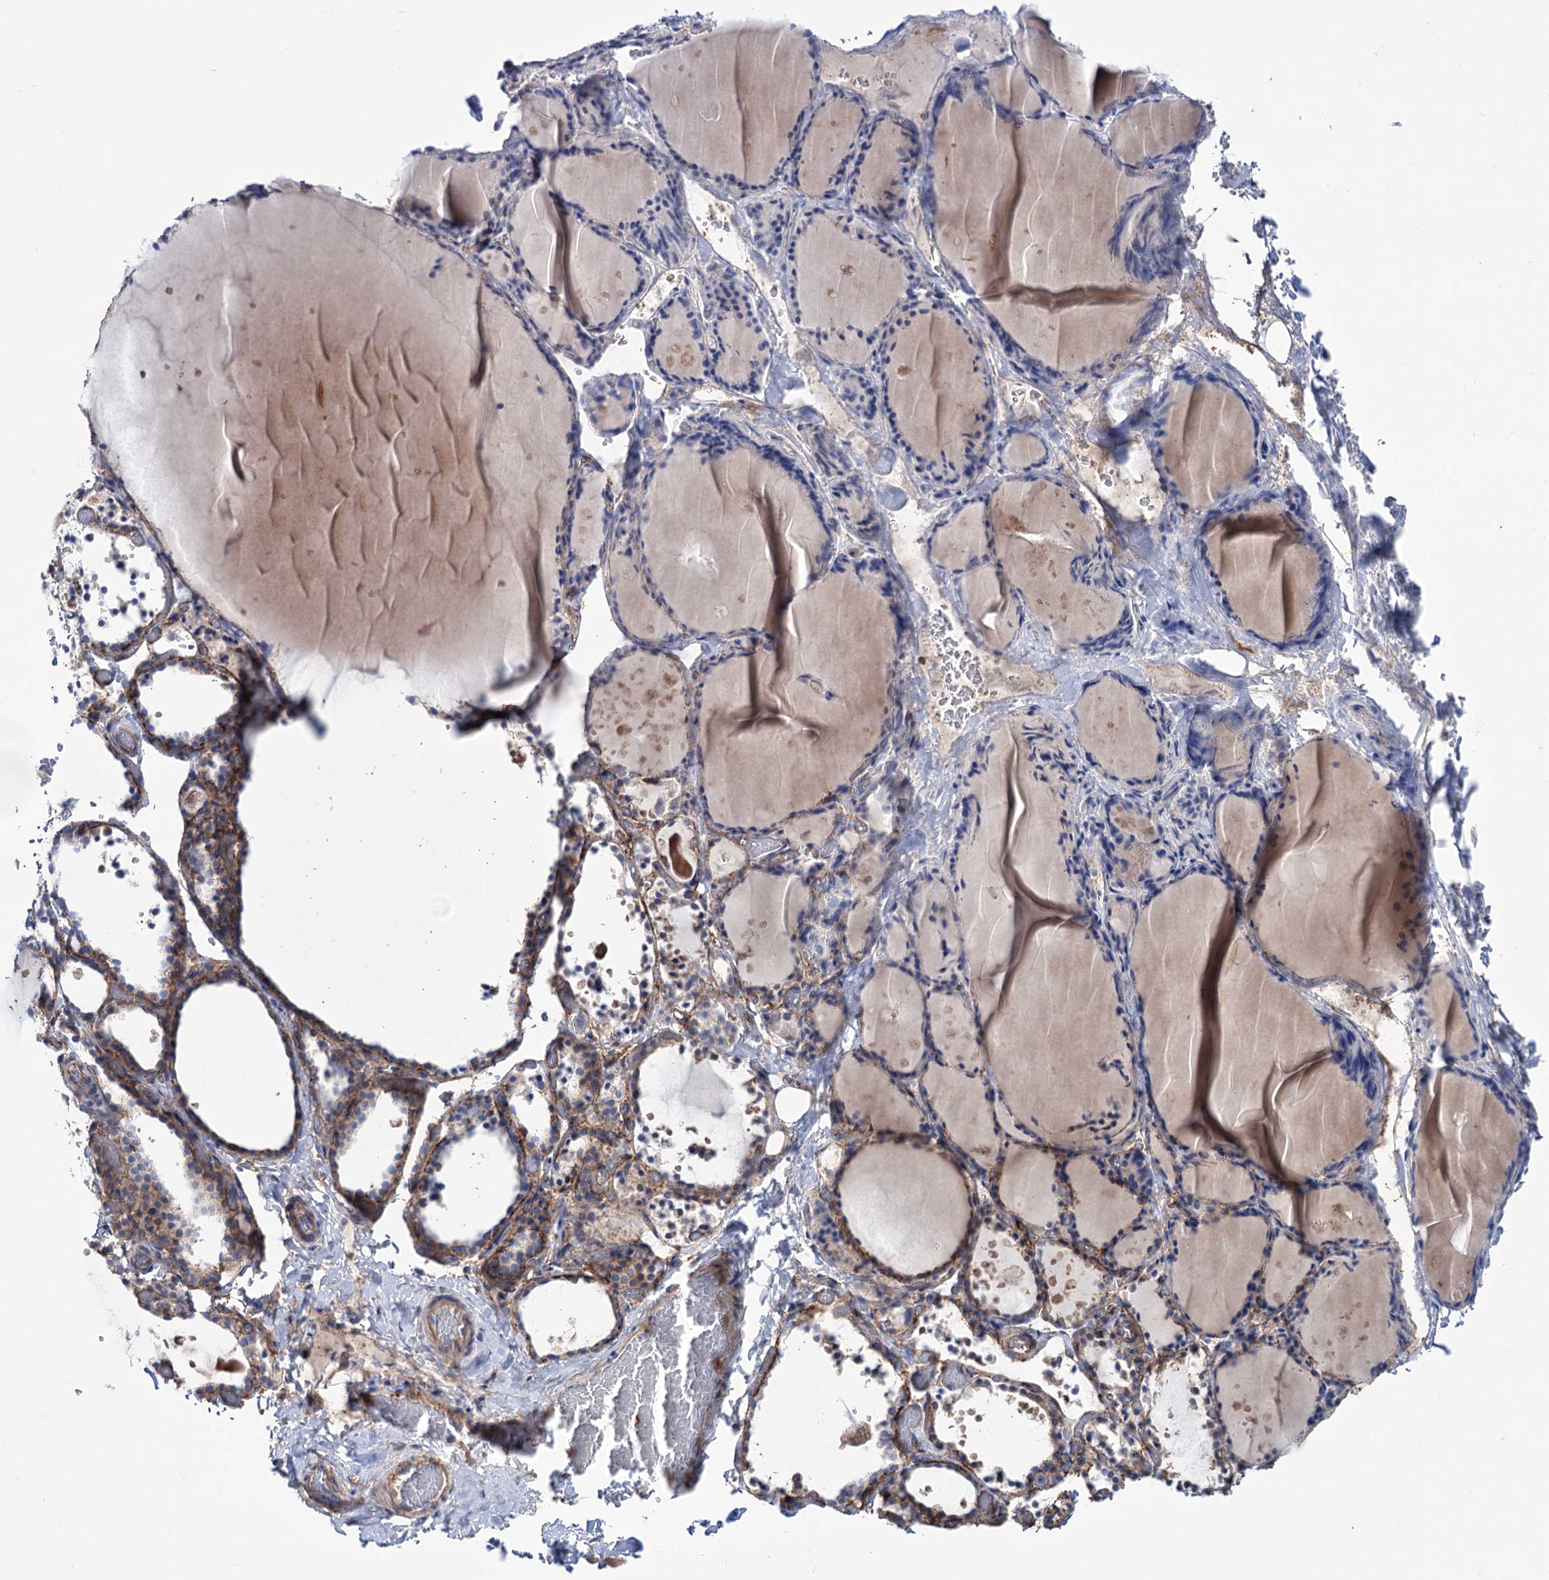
{"staining": {"intensity": "weak", "quantity": "25%-75%", "location": "cytoplasmic/membranous"}, "tissue": "thyroid gland", "cell_type": "Glandular cells", "image_type": "normal", "snomed": [{"axis": "morphology", "description": "Normal tissue, NOS"}, {"axis": "topography", "description": "Thyroid gland"}], "caption": "A micrograph of thyroid gland stained for a protein reveals weak cytoplasmic/membranous brown staining in glandular cells. (DAB IHC, brown staining for protein, blue staining for nuclei).", "gene": "DEF6", "patient": {"sex": "female", "age": 44}}